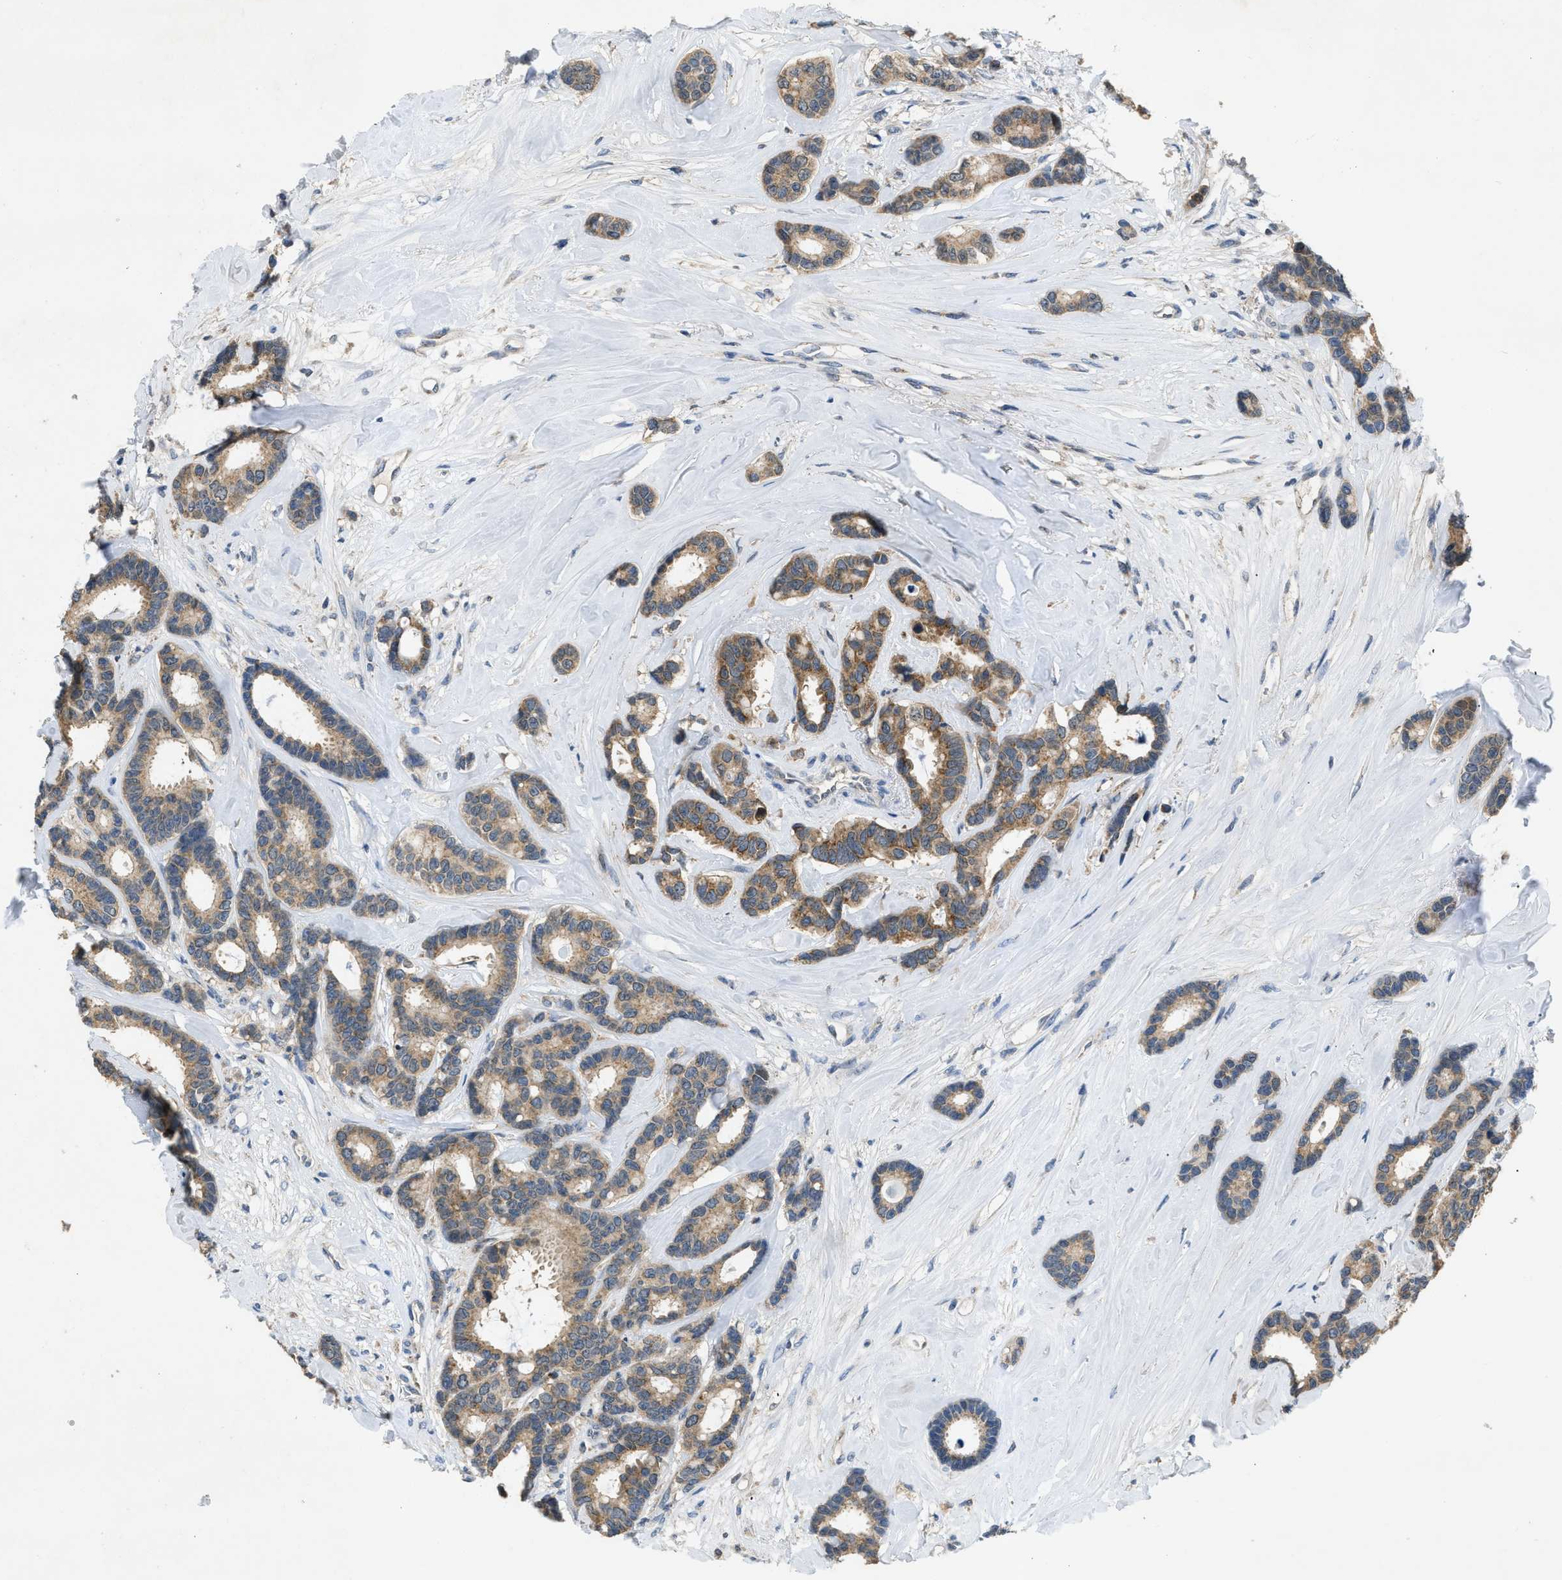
{"staining": {"intensity": "moderate", "quantity": ">75%", "location": "cytoplasmic/membranous"}, "tissue": "breast cancer", "cell_type": "Tumor cells", "image_type": "cancer", "snomed": [{"axis": "morphology", "description": "Duct carcinoma"}, {"axis": "topography", "description": "Breast"}], "caption": "There is medium levels of moderate cytoplasmic/membranous positivity in tumor cells of breast intraductal carcinoma, as demonstrated by immunohistochemical staining (brown color).", "gene": "TOMM34", "patient": {"sex": "female", "age": 87}}